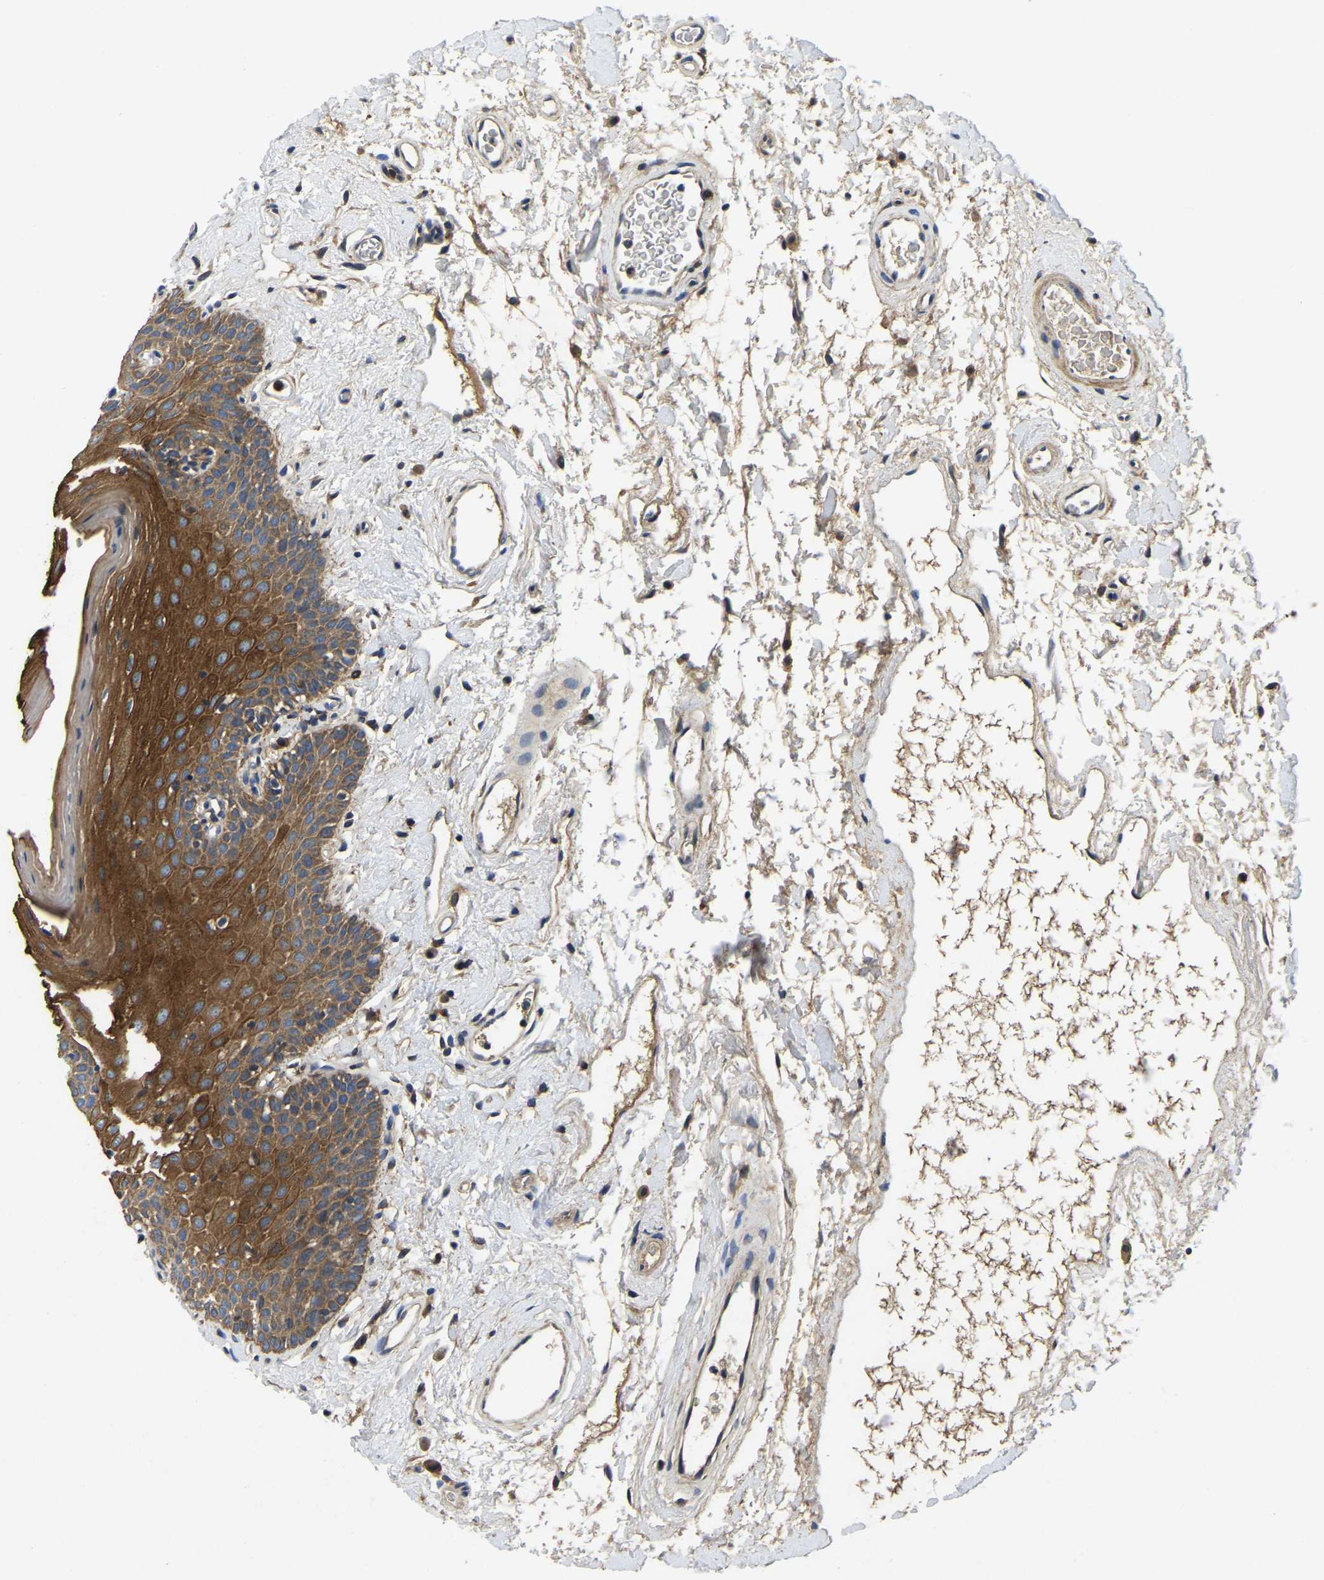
{"staining": {"intensity": "moderate", "quantity": ">75%", "location": "cytoplasmic/membranous"}, "tissue": "oral mucosa", "cell_type": "Squamous epithelial cells", "image_type": "normal", "snomed": [{"axis": "morphology", "description": "Normal tissue, NOS"}, {"axis": "topography", "description": "Oral tissue"}], "caption": "Oral mucosa stained for a protein (brown) shows moderate cytoplasmic/membranous positive expression in approximately >75% of squamous epithelial cells.", "gene": "STAT2", "patient": {"sex": "male", "age": 66}}